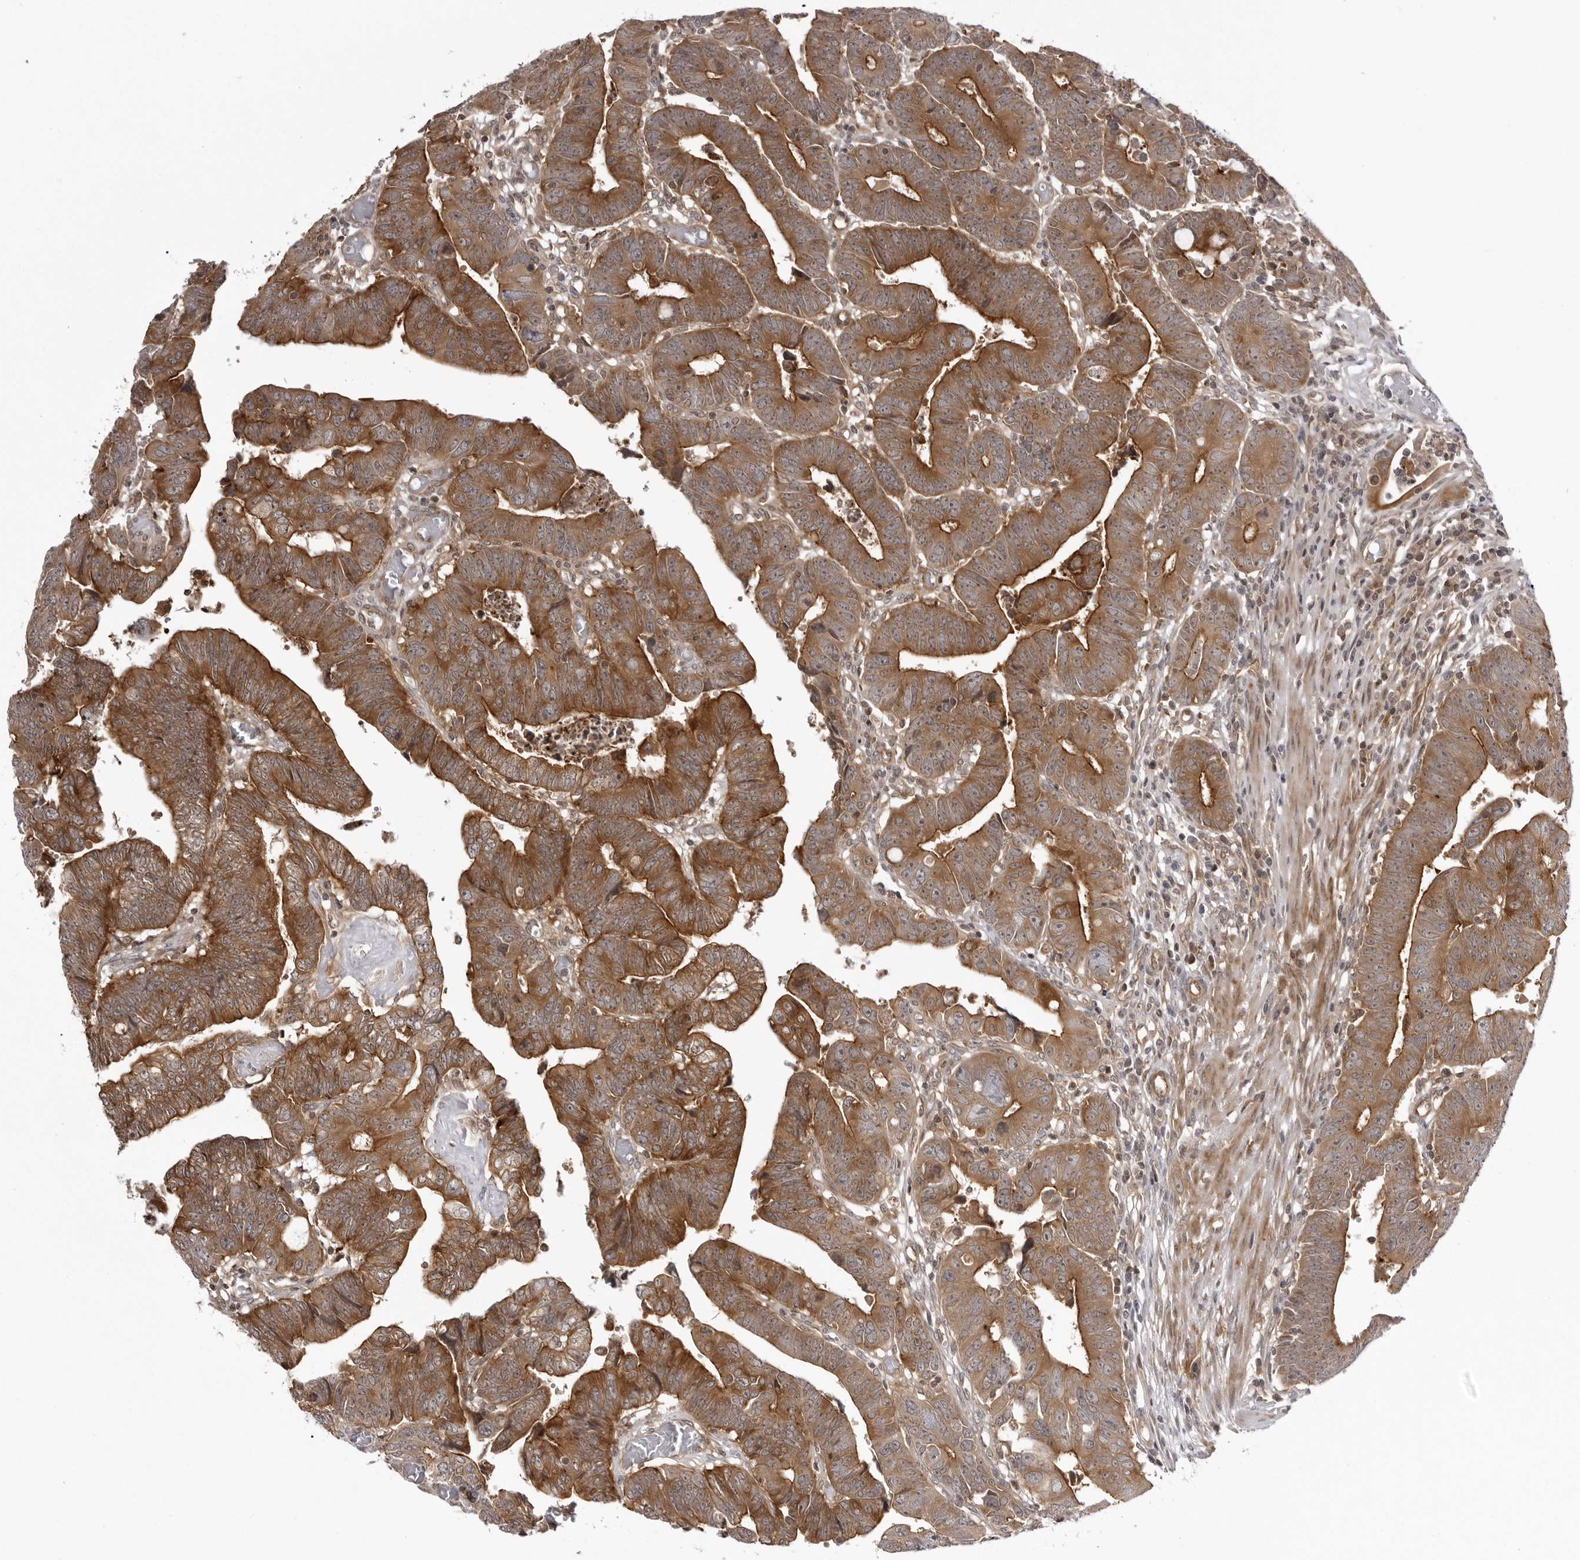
{"staining": {"intensity": "strong", "quantity": "25%-75%", "location": "cytoplasmic/membranous"}, "tissue": "colorectal cancer", "cell_type": "Tumor cells", "image_type": "cancer", "snomed": [{"axis": "morphology", "description": "Adenocarcinoma, NOS"}, {"axis": "topography", "description": "Rectum"}], "caption": "Immunohistochemistry (IHC) of adenocarcinoma (colorectal) exhibits high levels of strong cytoplasmic/membranous positivity in about 25%-75% of tumor cells.", "gene": "USP43", "patient": {"sex": "female", "age": 65}}